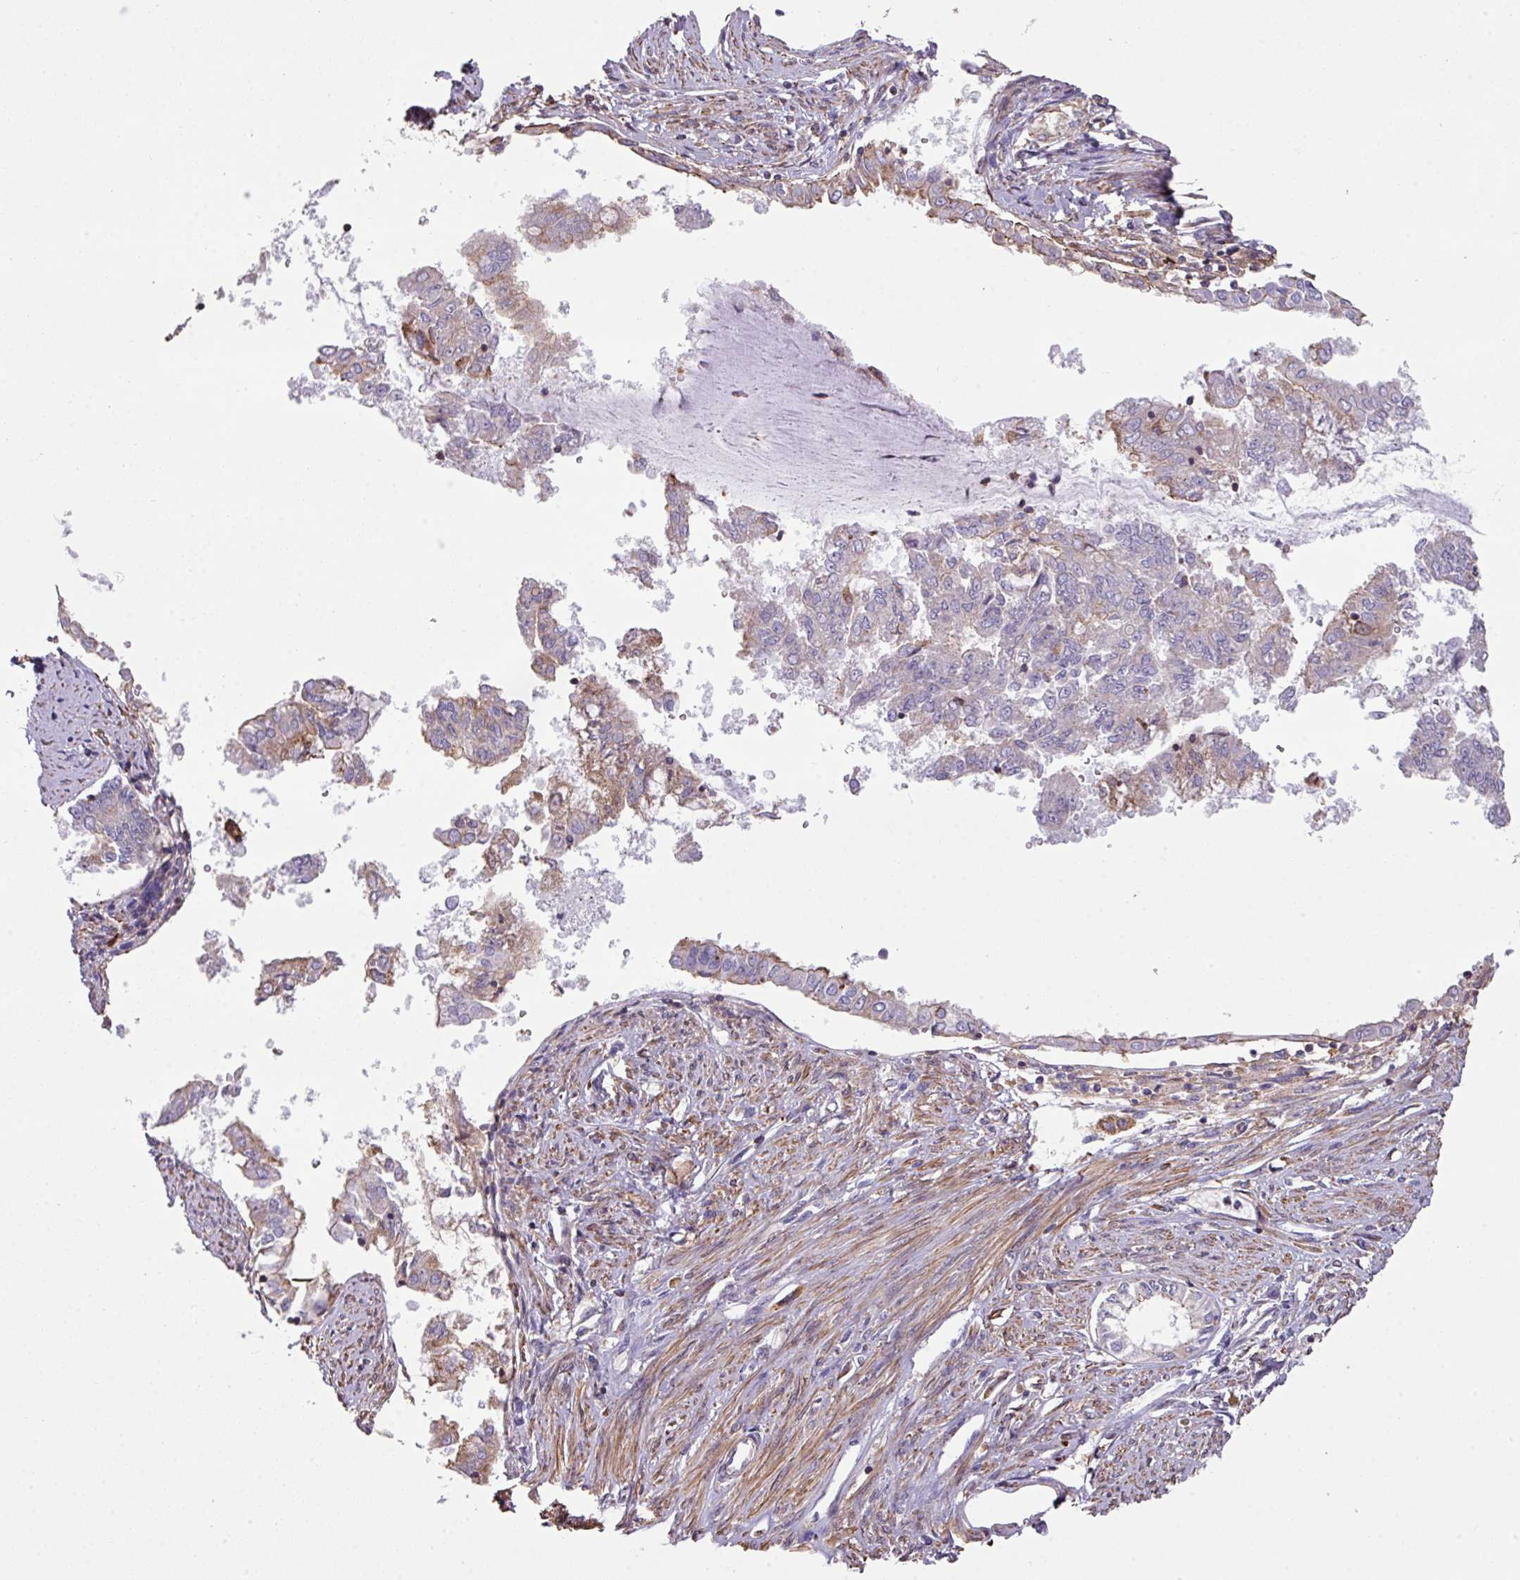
{"staining": {"intensity": "weak", "quantity": "25%-75%", "location": "cytoplasmic/membranous"}, "tissue": "endometrial cancer", "cell_type": "Tumor cells", "image_type": "cancer", "snomed": [{"axis": "morphology", "description": "Adenocarcinoma, NOS"}, {"axis": "topography", "description": "Endometrium"}], "caption": "The immunohistochemical stain labels weak cytoplasmic/membranous positivity in tumor cells of adenocarcinoma (endometrial) tissue. Ihc stains the protein in brown and the nuclei are stained blue.", "gene": "LRRC41", "patient": {"sex": "female", "age": 76}}